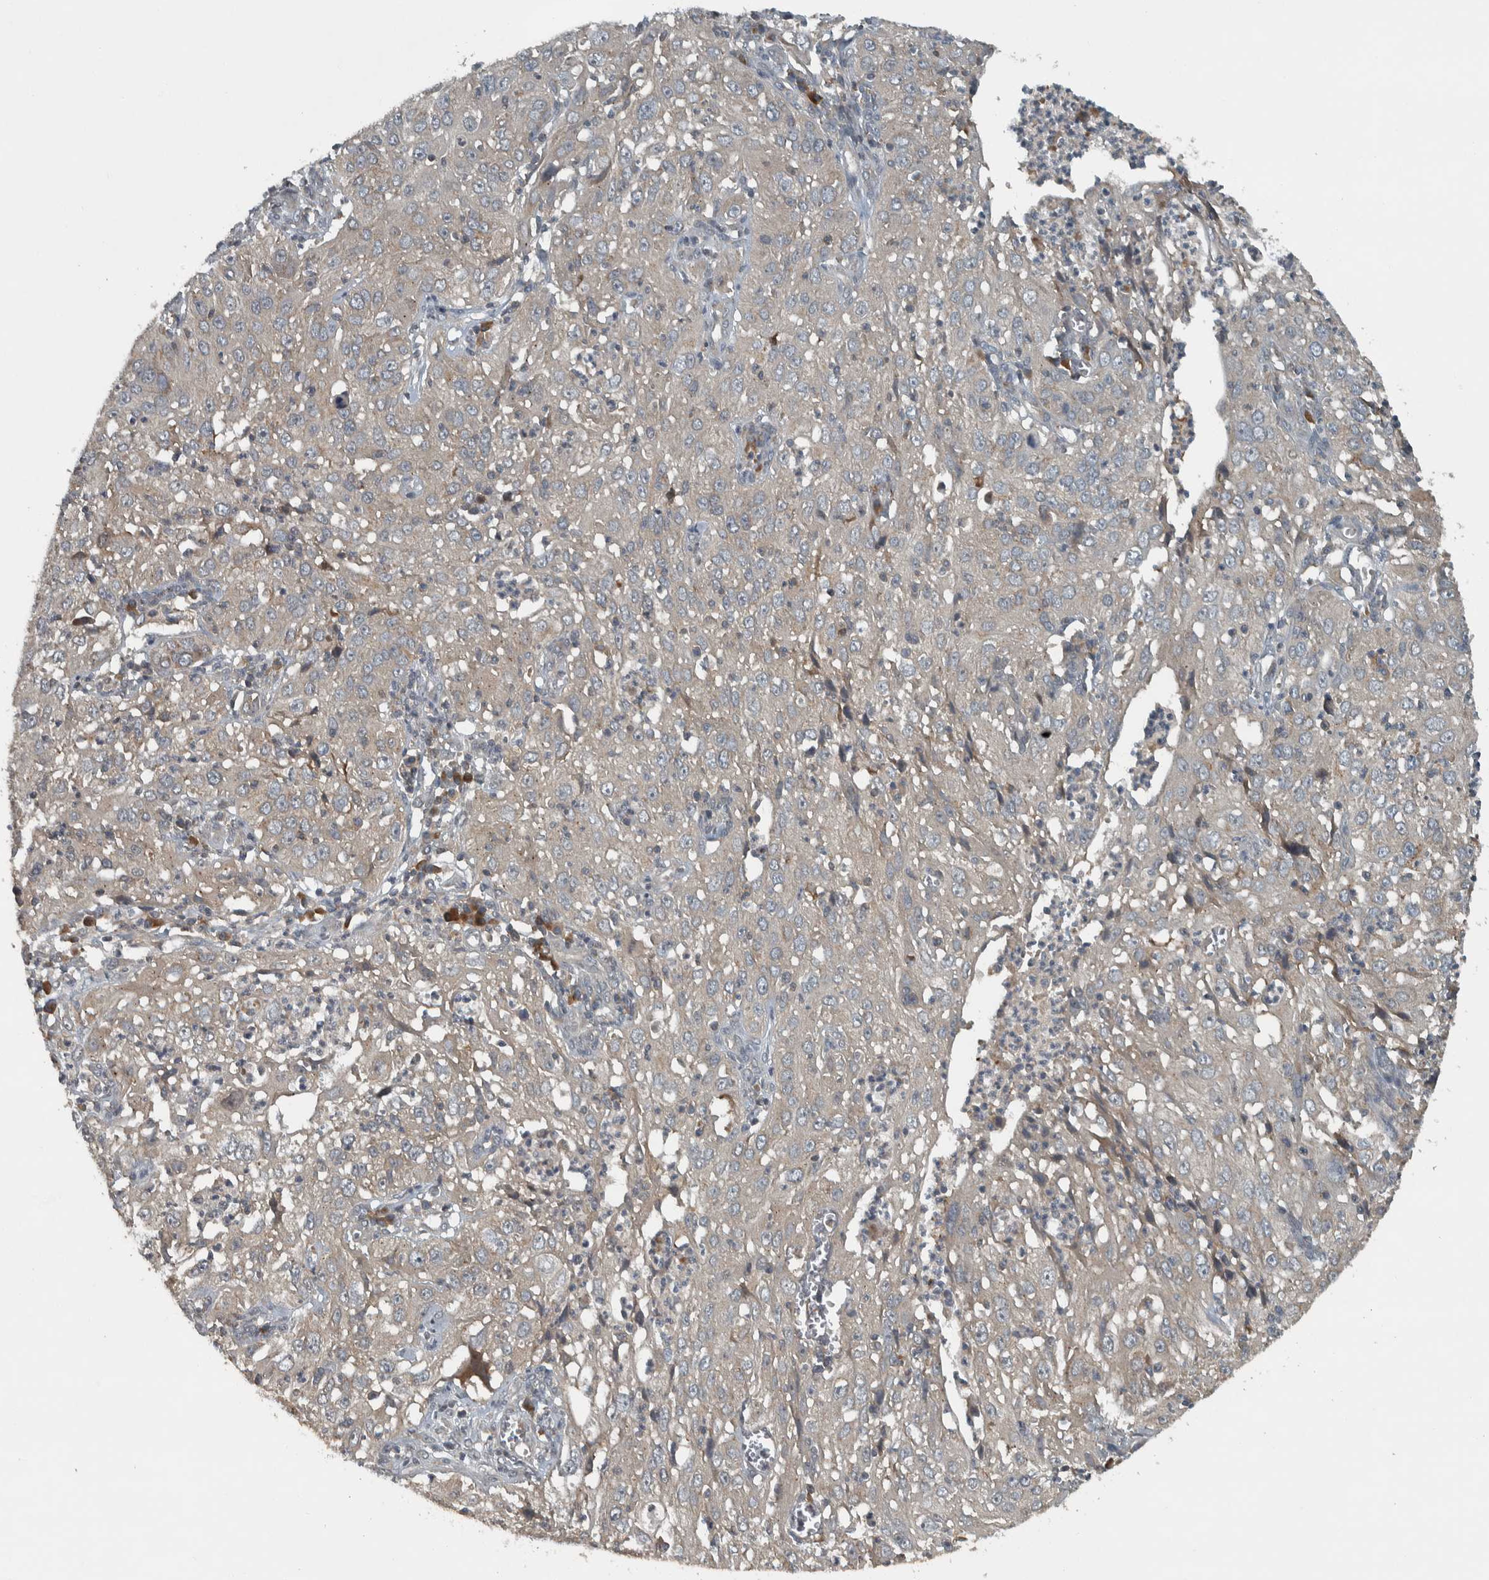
{"staining": {"intensity": "weak", "quantity": "25%-75%", "location": "cytoplasmic/membranous"}, "tissue": "cervical cancer", "cell_type": "Tumor cells", "image_type": "cancer", "snomed": [{"axis": "morphology", "description": "Squamous cell carcinoma, NOS"}, {"axis": "topography", "description": "Cervix"}], "caption": "The micrograph shows immunohistochemical staining of cervical cancer. There is weak cytoplasmic/membranous staining is present in approximately 25%-75% of tumor cells. Ihc stains the protein of interest in brown and the nuclei are stained blue.", "gene": "CLCN2", "patient": {"sex": "female", "age": 32}}